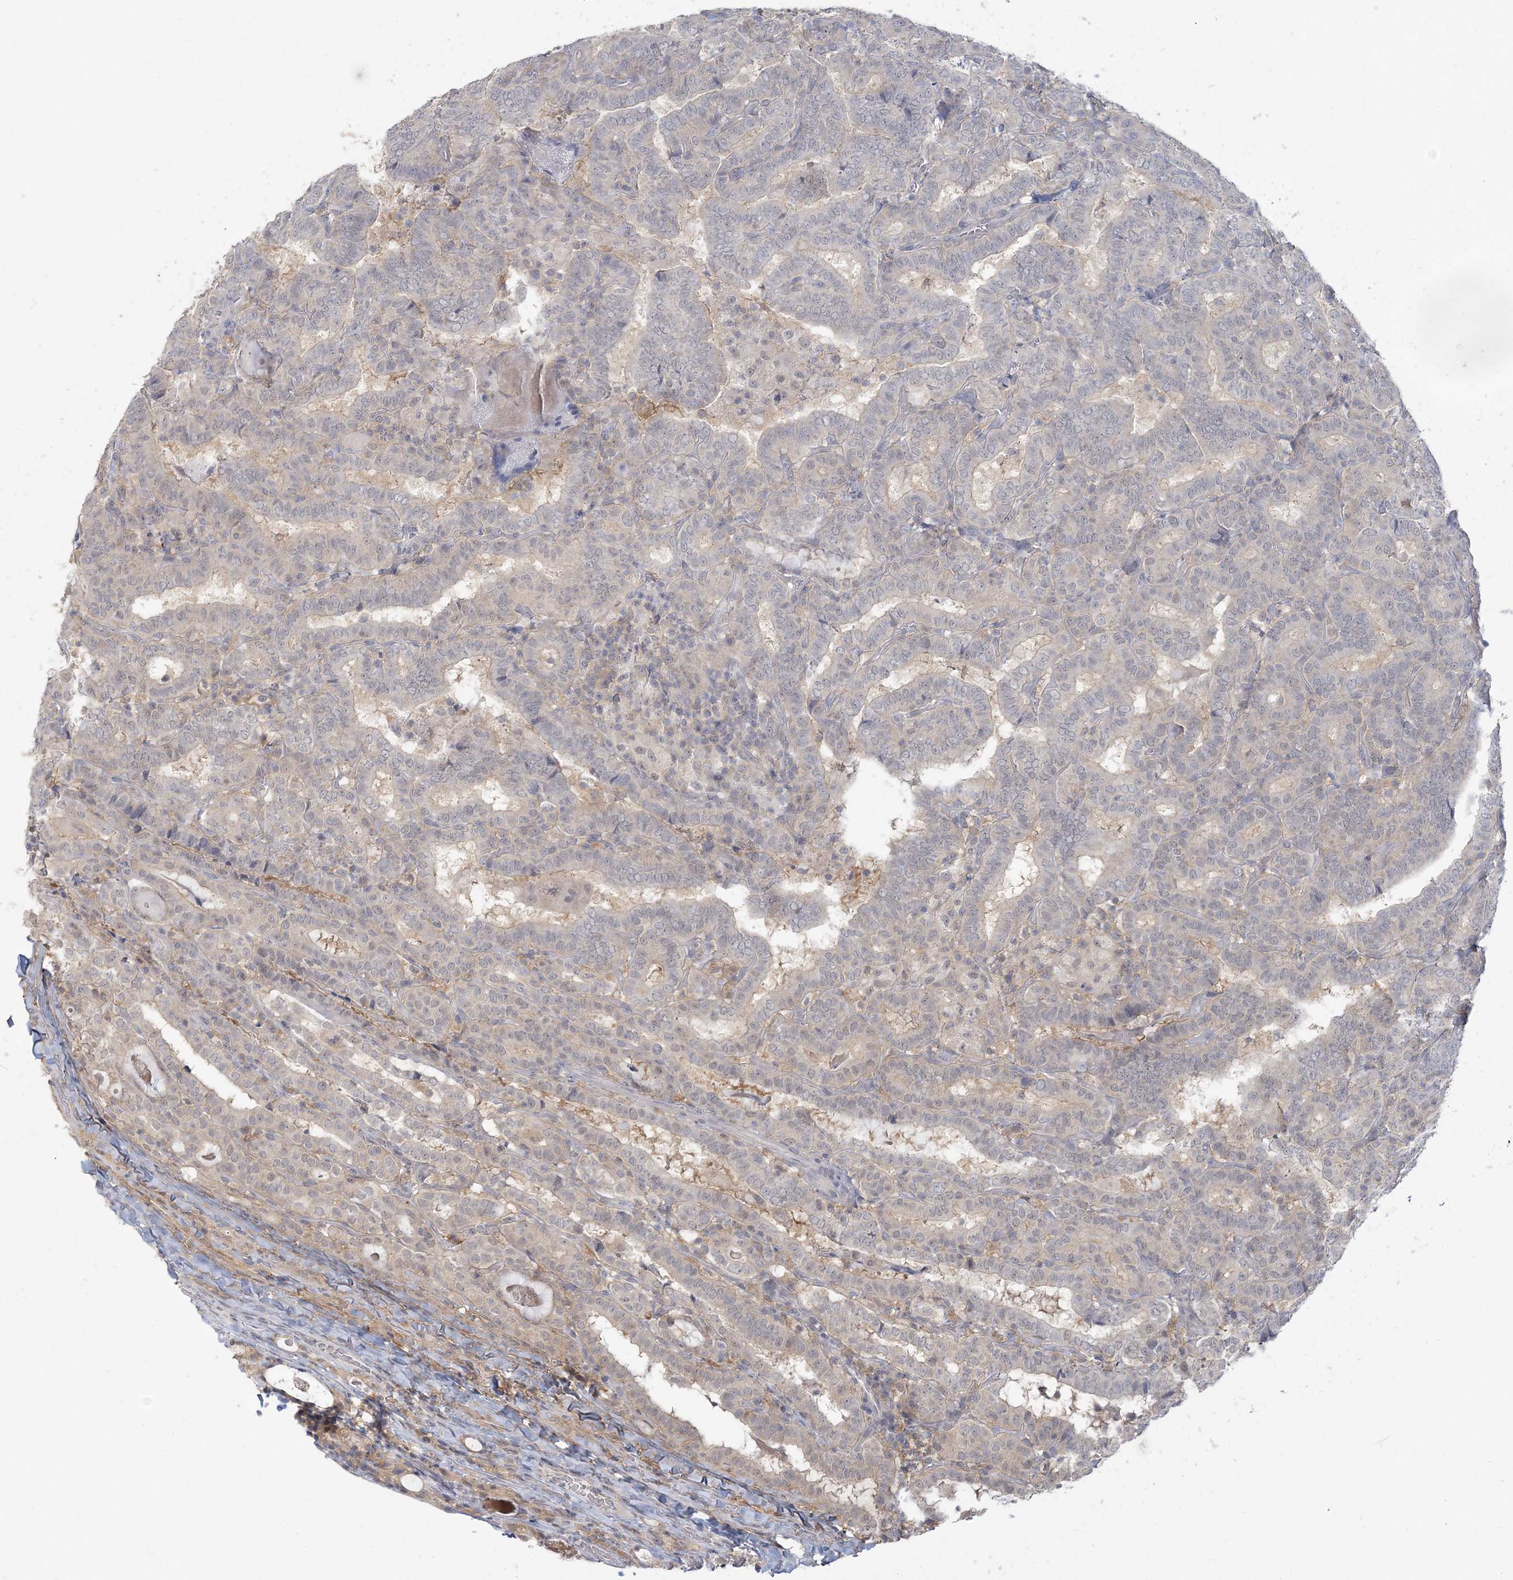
{"staining": {"intensity": "negative", "quantity": "none", "location": "none"}, "tissue": "thyroid cancer", "cell_type": "Tumor cells", "image_type": "cancer", "snomed": [{"axis": "morphology", "description": "Papillary adenocarcinoma, NOS"}, {"axis": "topography", "description": "Thyroid gland"}], "caption": "An IHC image of papillary adenocarcinoma (thyroid) is shown. There is no staining in tumor cells of papillary adenocarcinoma (thyroid). The staining is performed using DAB (3,3'-diaminobenzidine) brown chromogen with nuclei counter-stained in using hematoxylin.", "gene": "ANKS1A", "patient": {"sex": "female", "age": 72}}